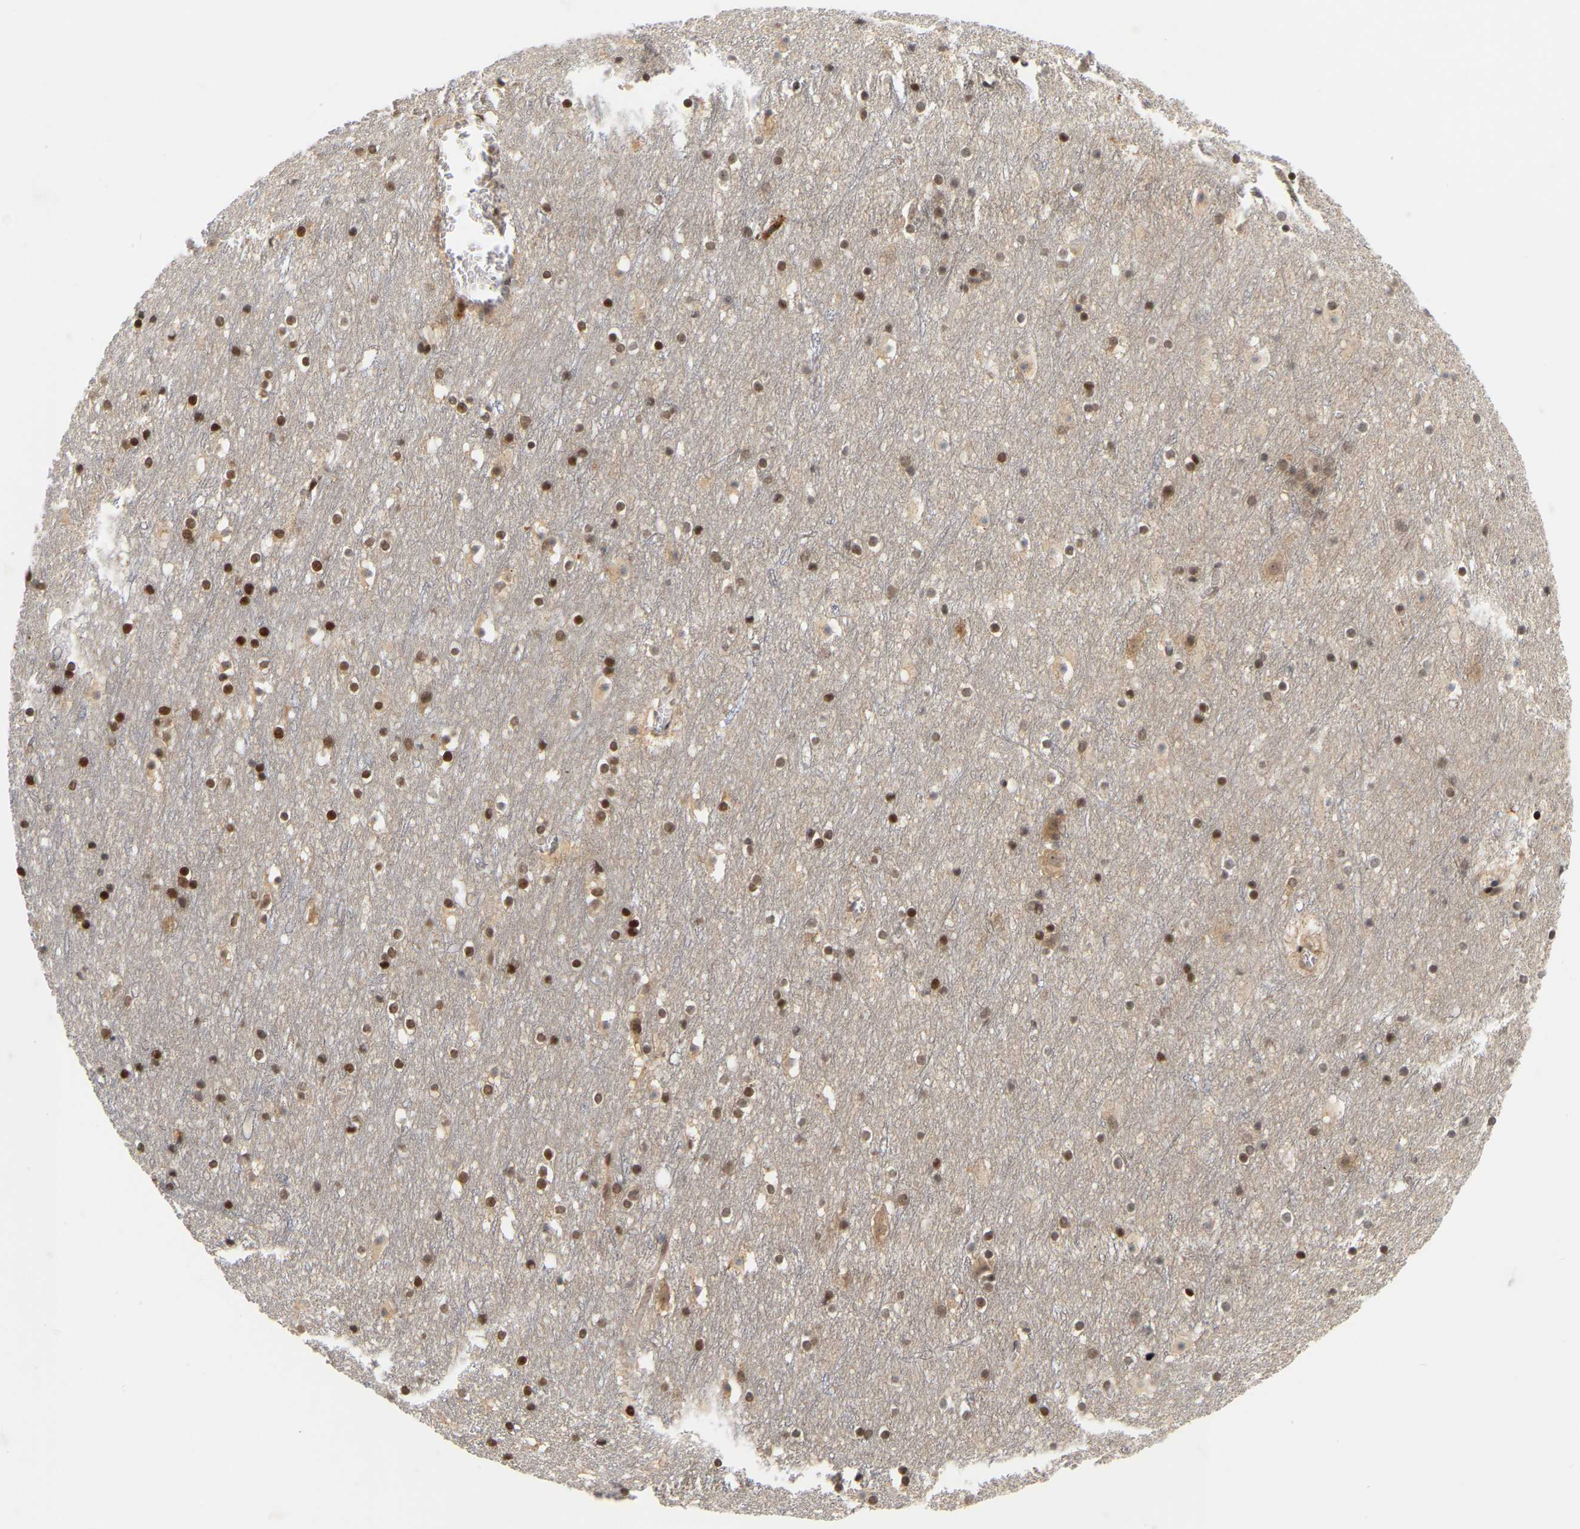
{"staining": {"intensity": "moderate", "quantity": ">75%", "location": "cytoplasmic/membranous,nuclear"}, "tissue": "cerebral cortex", "cell_type": "Endothelial cells", "image_type": "normal", "snomed": [{"axis": "morphology", "description": "Normal tissue, NOS"}, {"axis": "topography", "description": "Cerebral cortex"}], "caption": "High-power microscopy captured an immunohistochemistry (IHC) image of benign cerebral cortex, revealing moderate cytoplasmic/membranous,nuclear staining in about >75% of endothelial cells. (IHC, brightfield microscopy, high magnification).", "gene": "NFE2L2", "patient": {"sex": "male", "age": 45}}